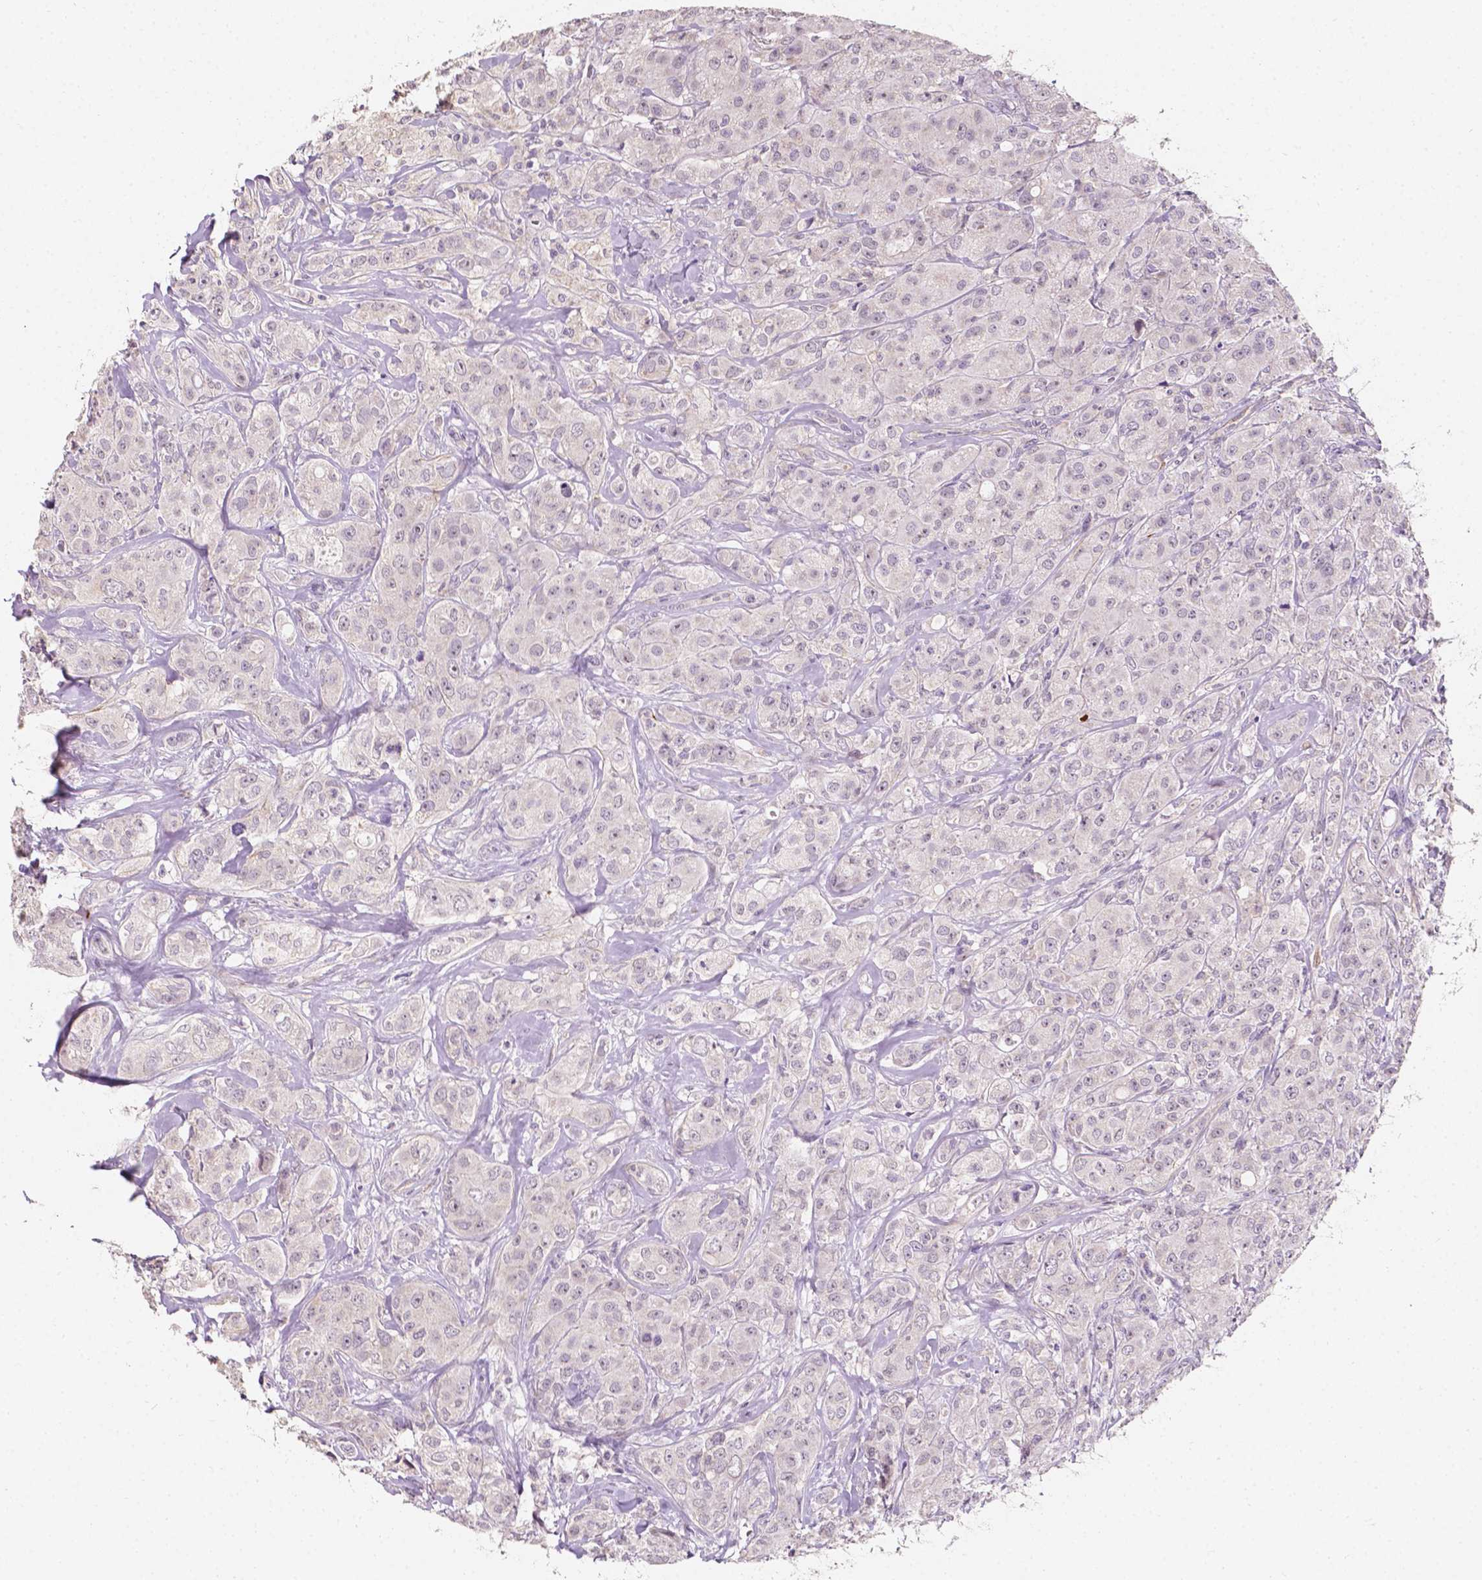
{"staining": {"intensity": "negative", "quantity": "none", "location": "none"}, "tissue": "breast cancer", "cell_type": "Tumor cells", "image_type": "cancer", "snomed": [{"axis": "morphology", "description": "Duct carcinoma"}, {"axis": "topography", "description": "Breast"}], "caption": "Tumor cells show no significant staining in invasive ductal carcinoma (breast). (DAB immunohistochemistry with hematoxylin counter stain).", "gene": "SIRT2", "patient": {"sex": "female", "age": 43}}